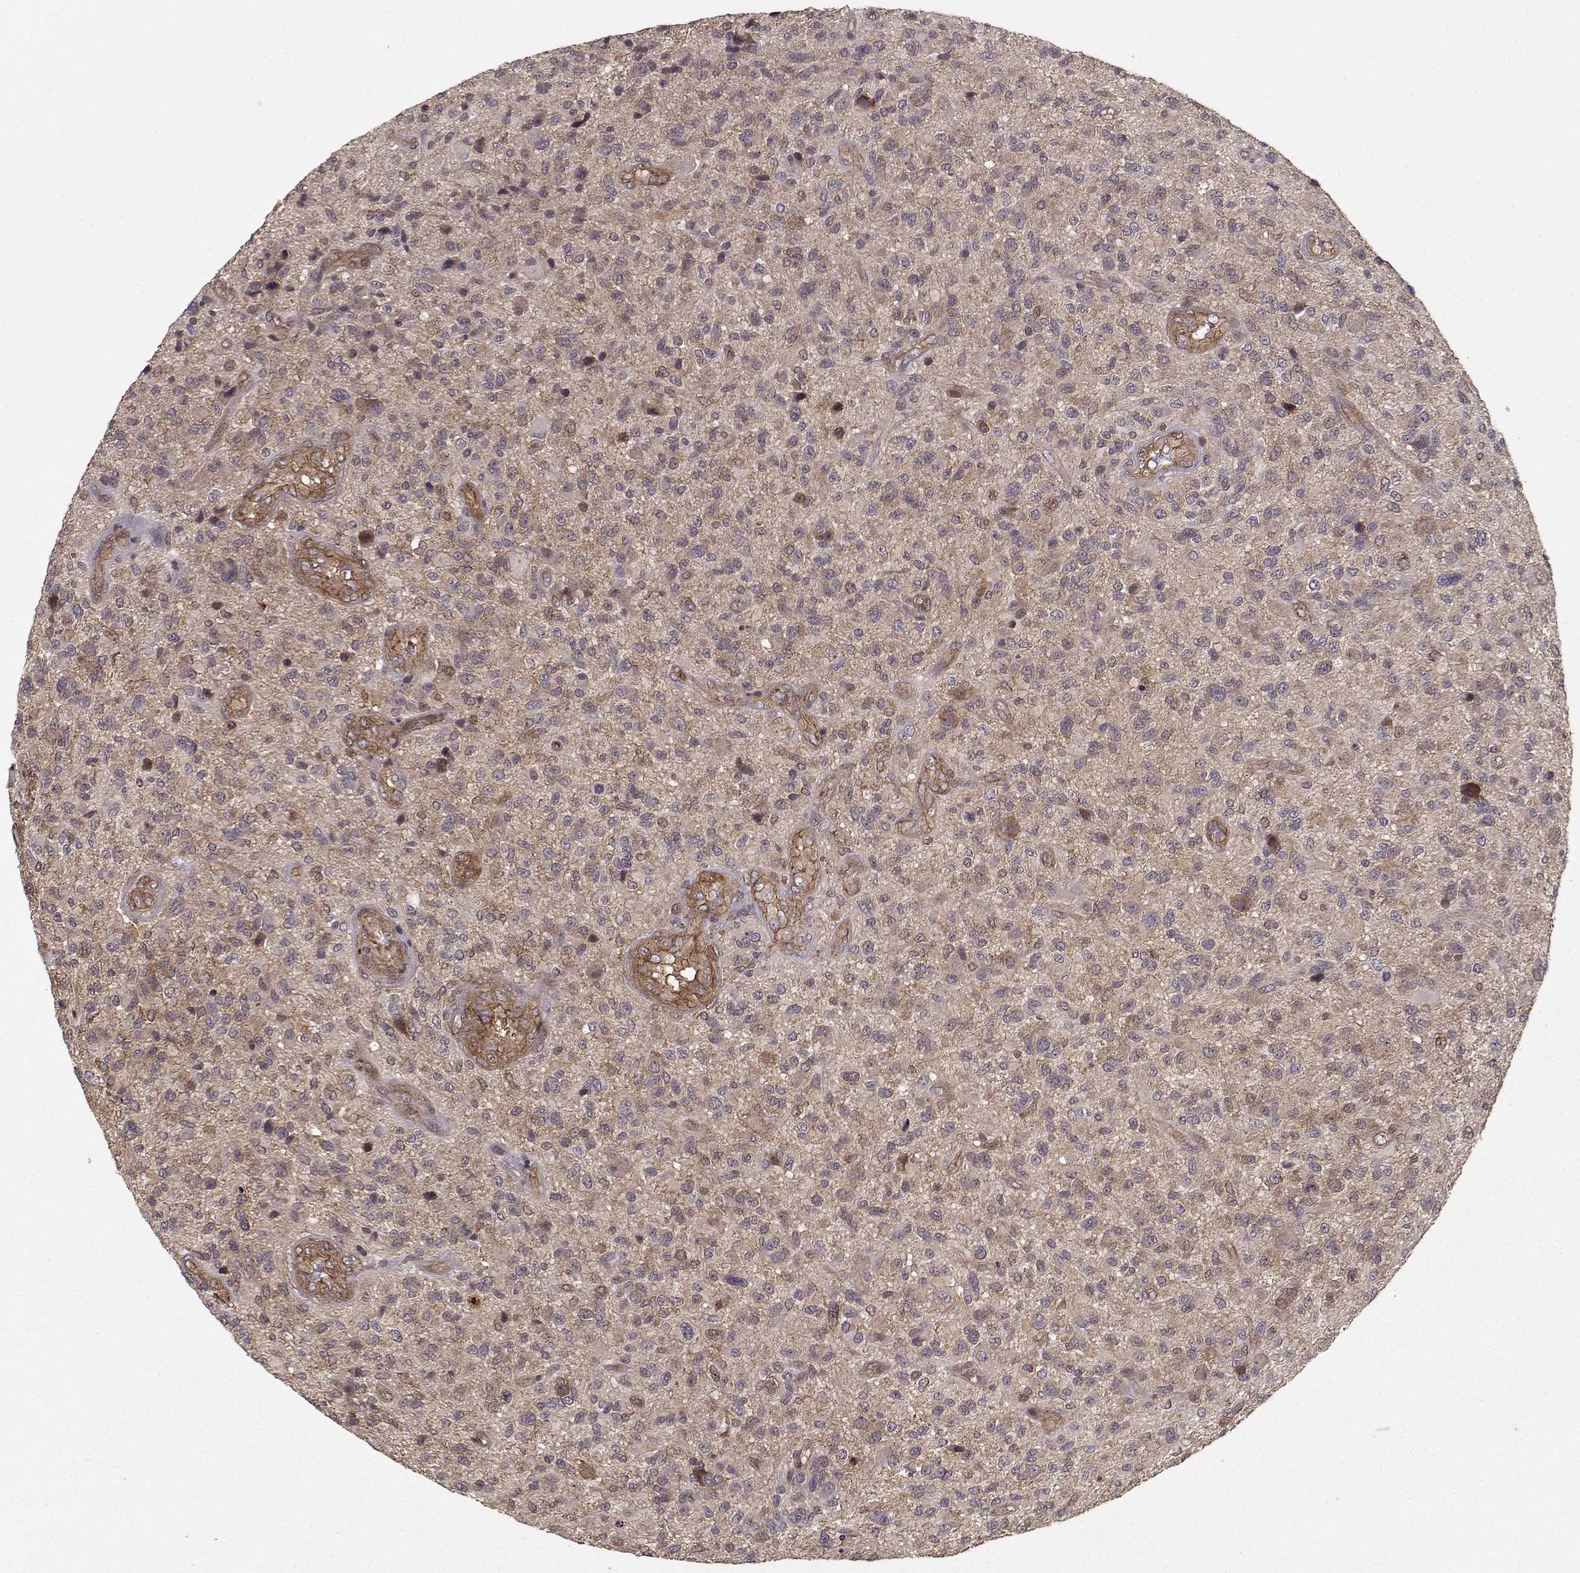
{"staining": {"intensity": "negative", "quantity": "none", "location": "none"}, "tissue": "glioma", "cell_type": "Tumor cells", "image_type": "cancer", "snomed": [{"axis": "morphology", "description": "Glioma, malignant, High grade"}, {"axis": "topography", "description": "Brain"}], "caption": "The micrograph exhibits no staining of tumor cells in malignant high-grade glioma.", "gene": "PPP1R12A", "patient": {"sex": "male", "age": 47}}